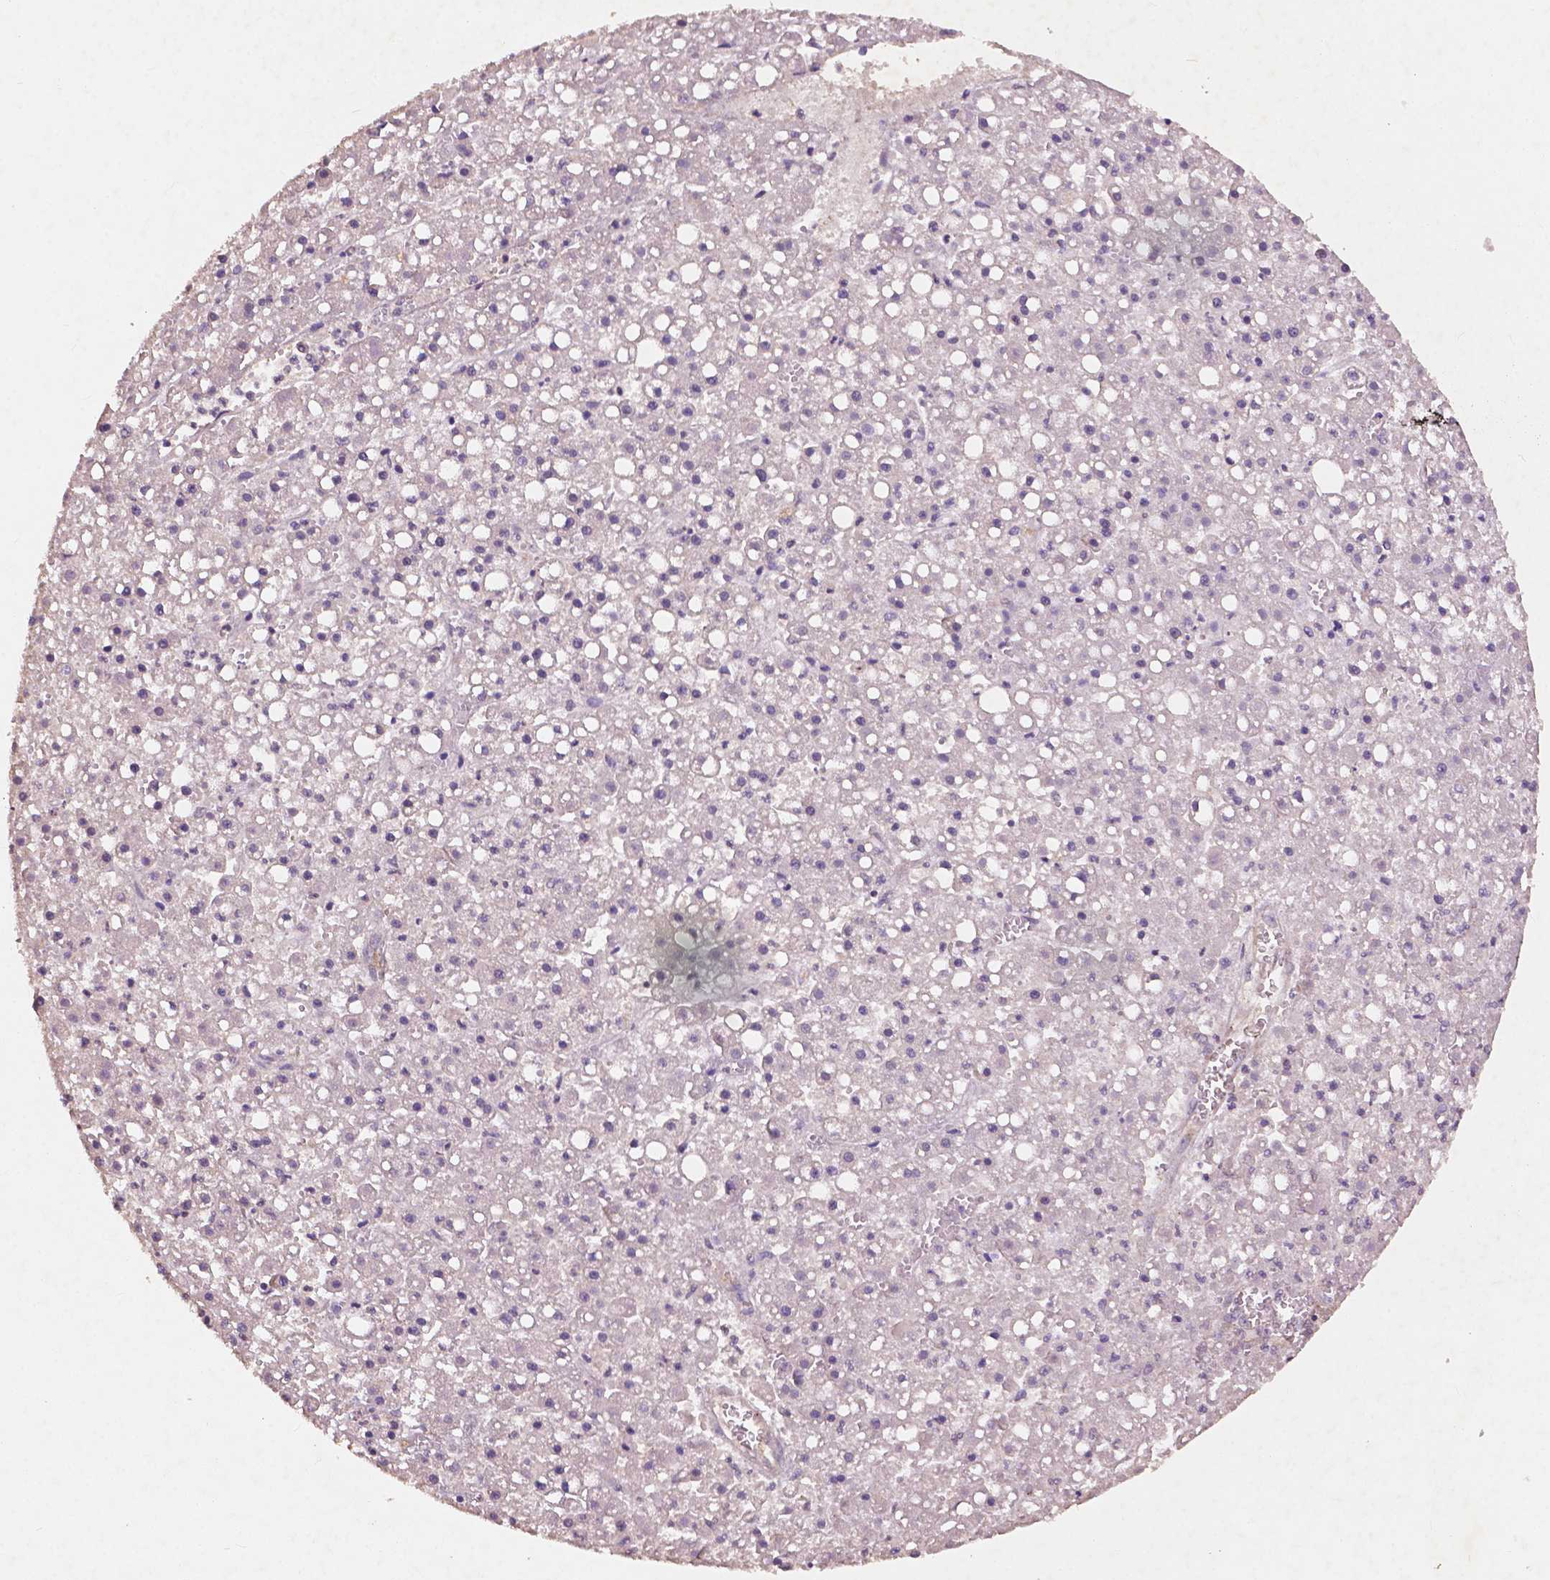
{"staining": {"intensity": "negative", "quantity": "none", "location": "none"}, "tissue": "liver cancer", "cell_type": "Tumor cells", "image_type": "cancer", "snomed": [{"axis": "morphology", "description": "Carcinoma, Hepatocellular, NOS"}, {"axis": "topography", "description": "Liver"}], "caption": "Tumor cells show no significant positivity in liver cancer (hepatocellular carcinoma). Brightfield microscopy of immunohistochemistry (IHC) stained with DAB (3,3'-diaminobenzidine) (brown) and hematoxylin (blue), captured at high magnification.", "gene": "CHPT1", "patient": {"sex": "male", "age": 67}}